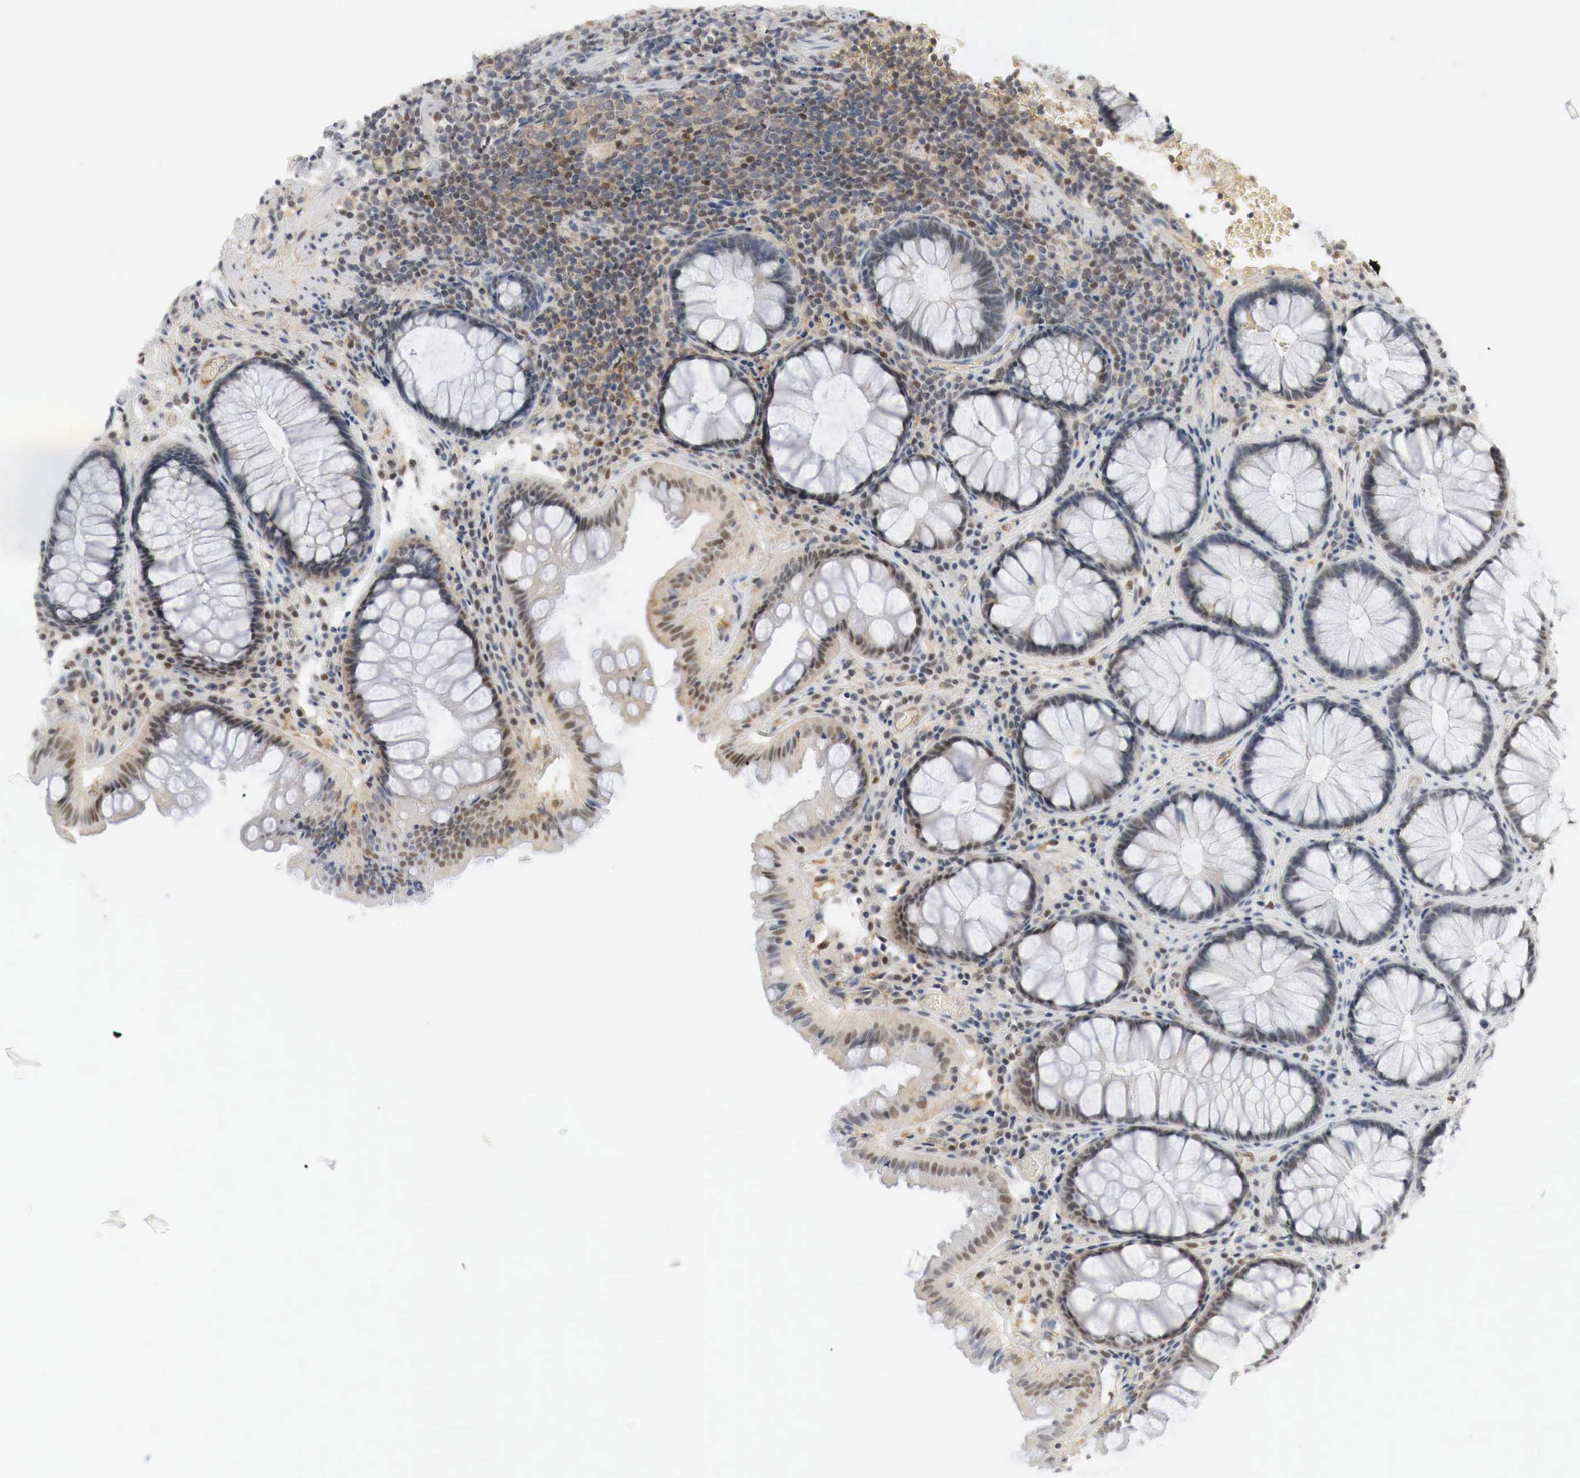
{"staining": {"intensity": "moderate", "quantity": "25%-75%", "location": "cytoplasmic/membranous,nuclear"}, "tissue": "rectum", "cell_type": "Glandular cells", "image_type": "normal", "snomed": [{"axis": "morphology", "description": "Normal tissue, NOS"}, {"axis": "topography", "description": "Rectum"}], "caption": "Immunohistochemical staining of normal human rectum displays 25%-75% levels of moderate cytoplasmic/membranous,nuclear protein expression in about 25%-75% of glandular cells. Ihc stains the protein in brown and the nuclei are stained blue.", "gene": "MYC", "patient": {"sex": "male", "age": 77}}